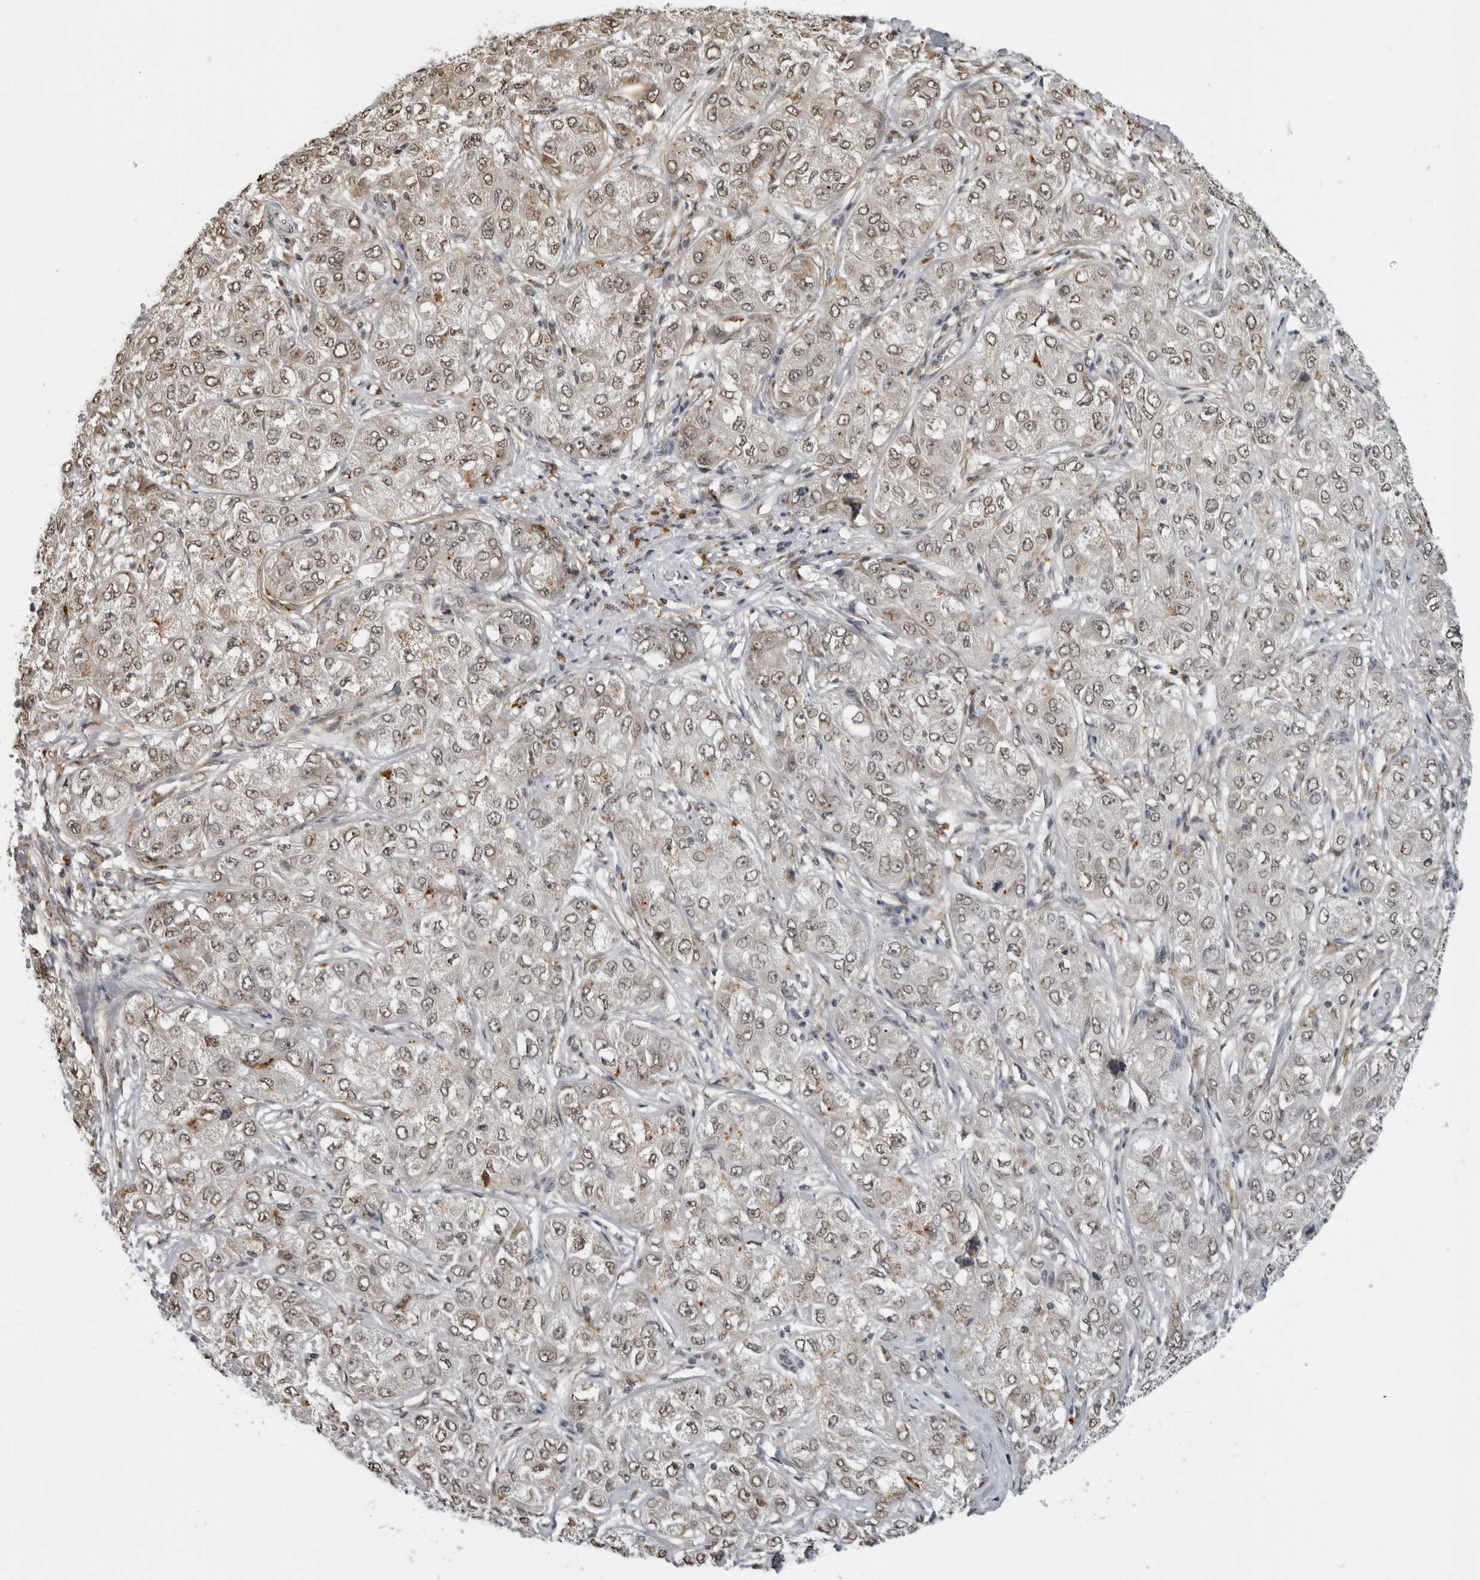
{"staining": {"intensity": "weak", "quantity": "25%-75%", "location": "cytoplasmic/membranous,nuclear"}, "tissue": "liver cancer", "cell_type": "Tumor cells", "image_type": "cancer", "snomed": [{"axis": "morphology", "description": "Carcinoma, Hepatocellular, NOS"}, {"axis": "topography", "description": "Liver"}], "caption": "Human liver cancer (hepatocellular carcinoma) stained with a protein marker exhibits weak staining in tumor cells.", "gene": "MAF", "patient": {"sex": "male", "age": 80}}